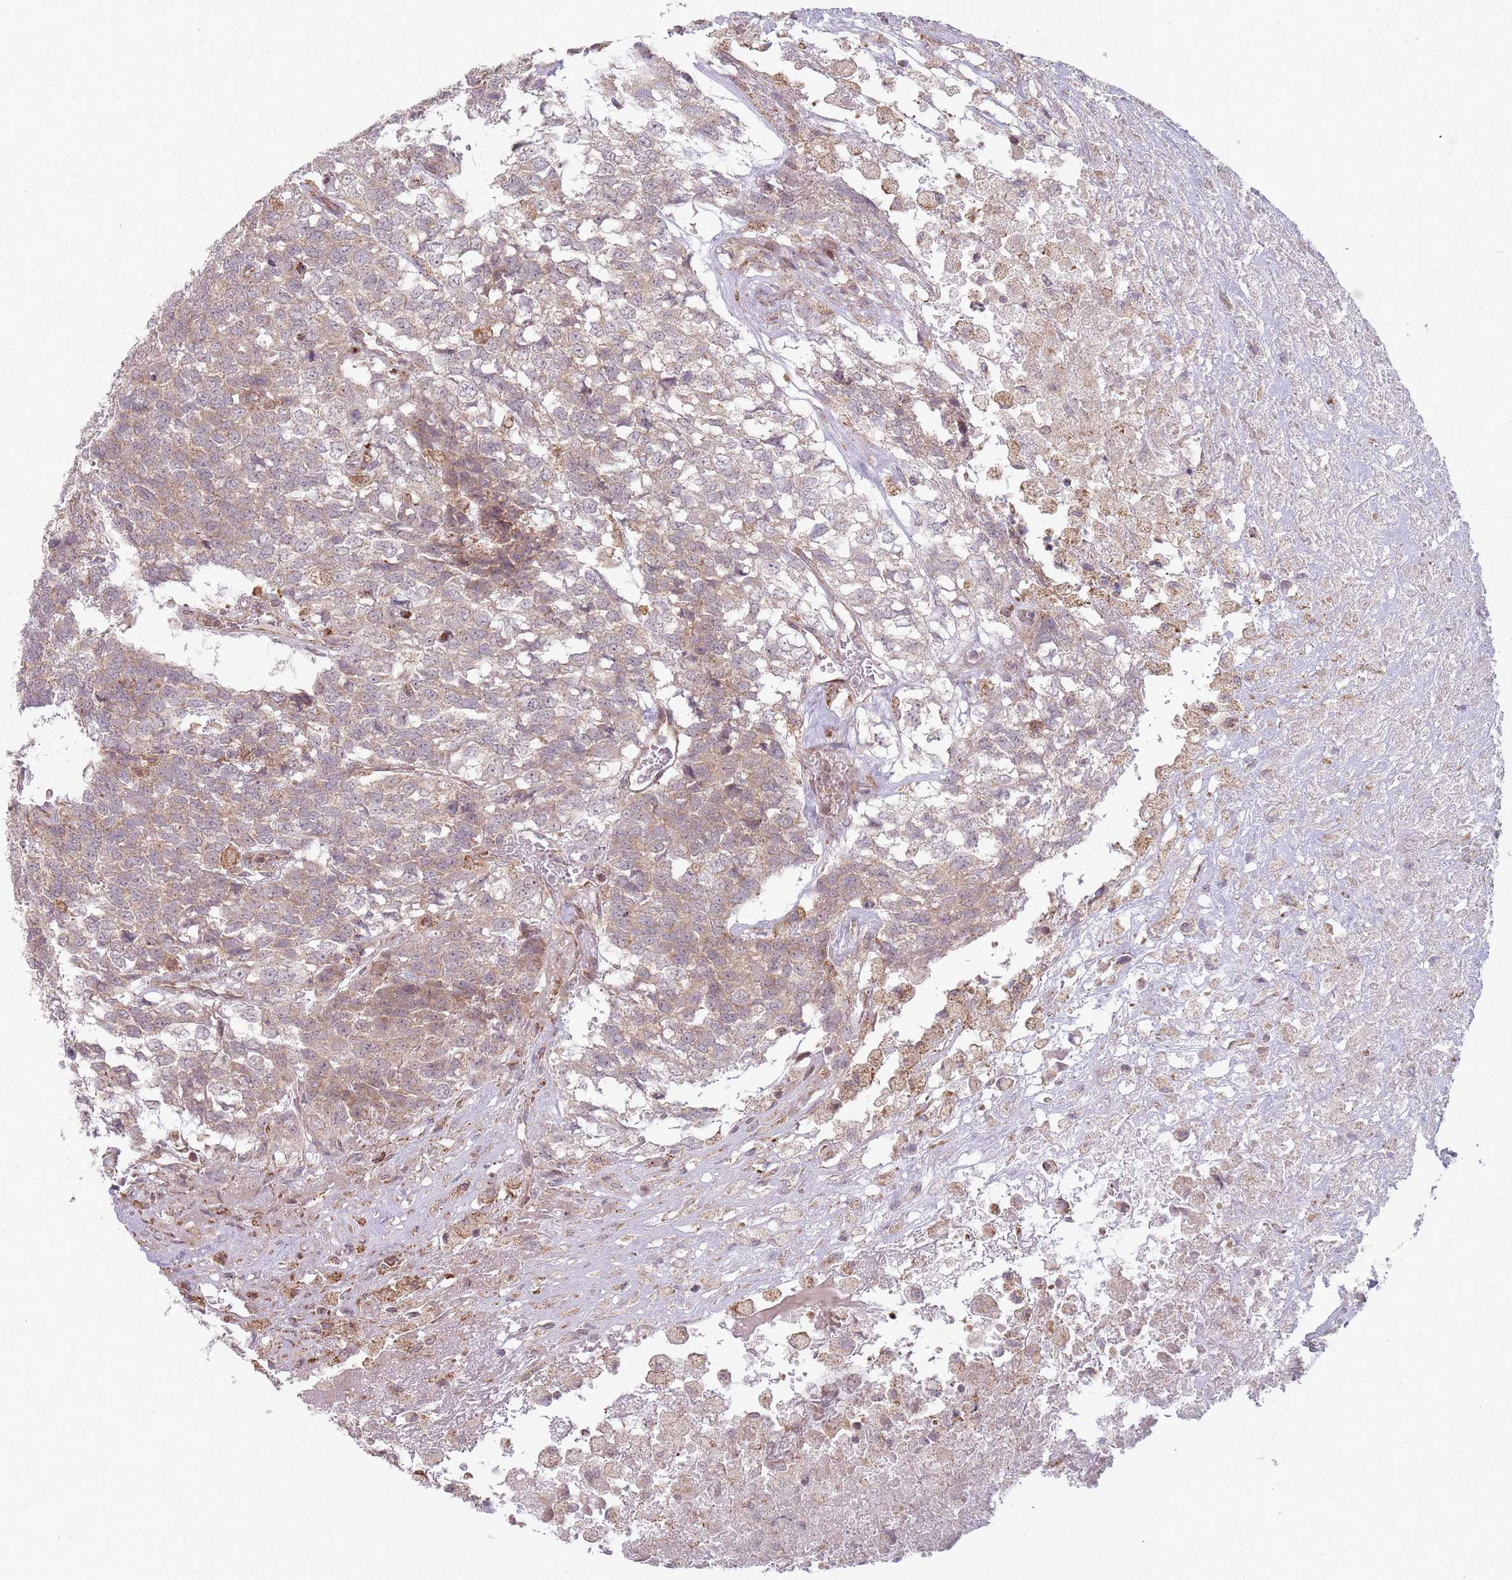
{"staining": {"intensity": "weak", "quantity": ">75%", "location": "cytoplasmic/membranous"}, "tissue": "testis cancer", "cell_type": "Tumor cells", "image_type": "cancer", "snomed": [{"axis": "morphology", "description": "Carcinoma, Embryonal, NOS"}, {"axis": "topography", "description": "Testis"}], "caption": "Protein analysis of testis cancer tissue demonstrates weak cytoplasmic/membranous staining in approximately >75% of tumor cells.", "gene": "OR10Q1", "patient": {"sex": "male", "age": 23}}